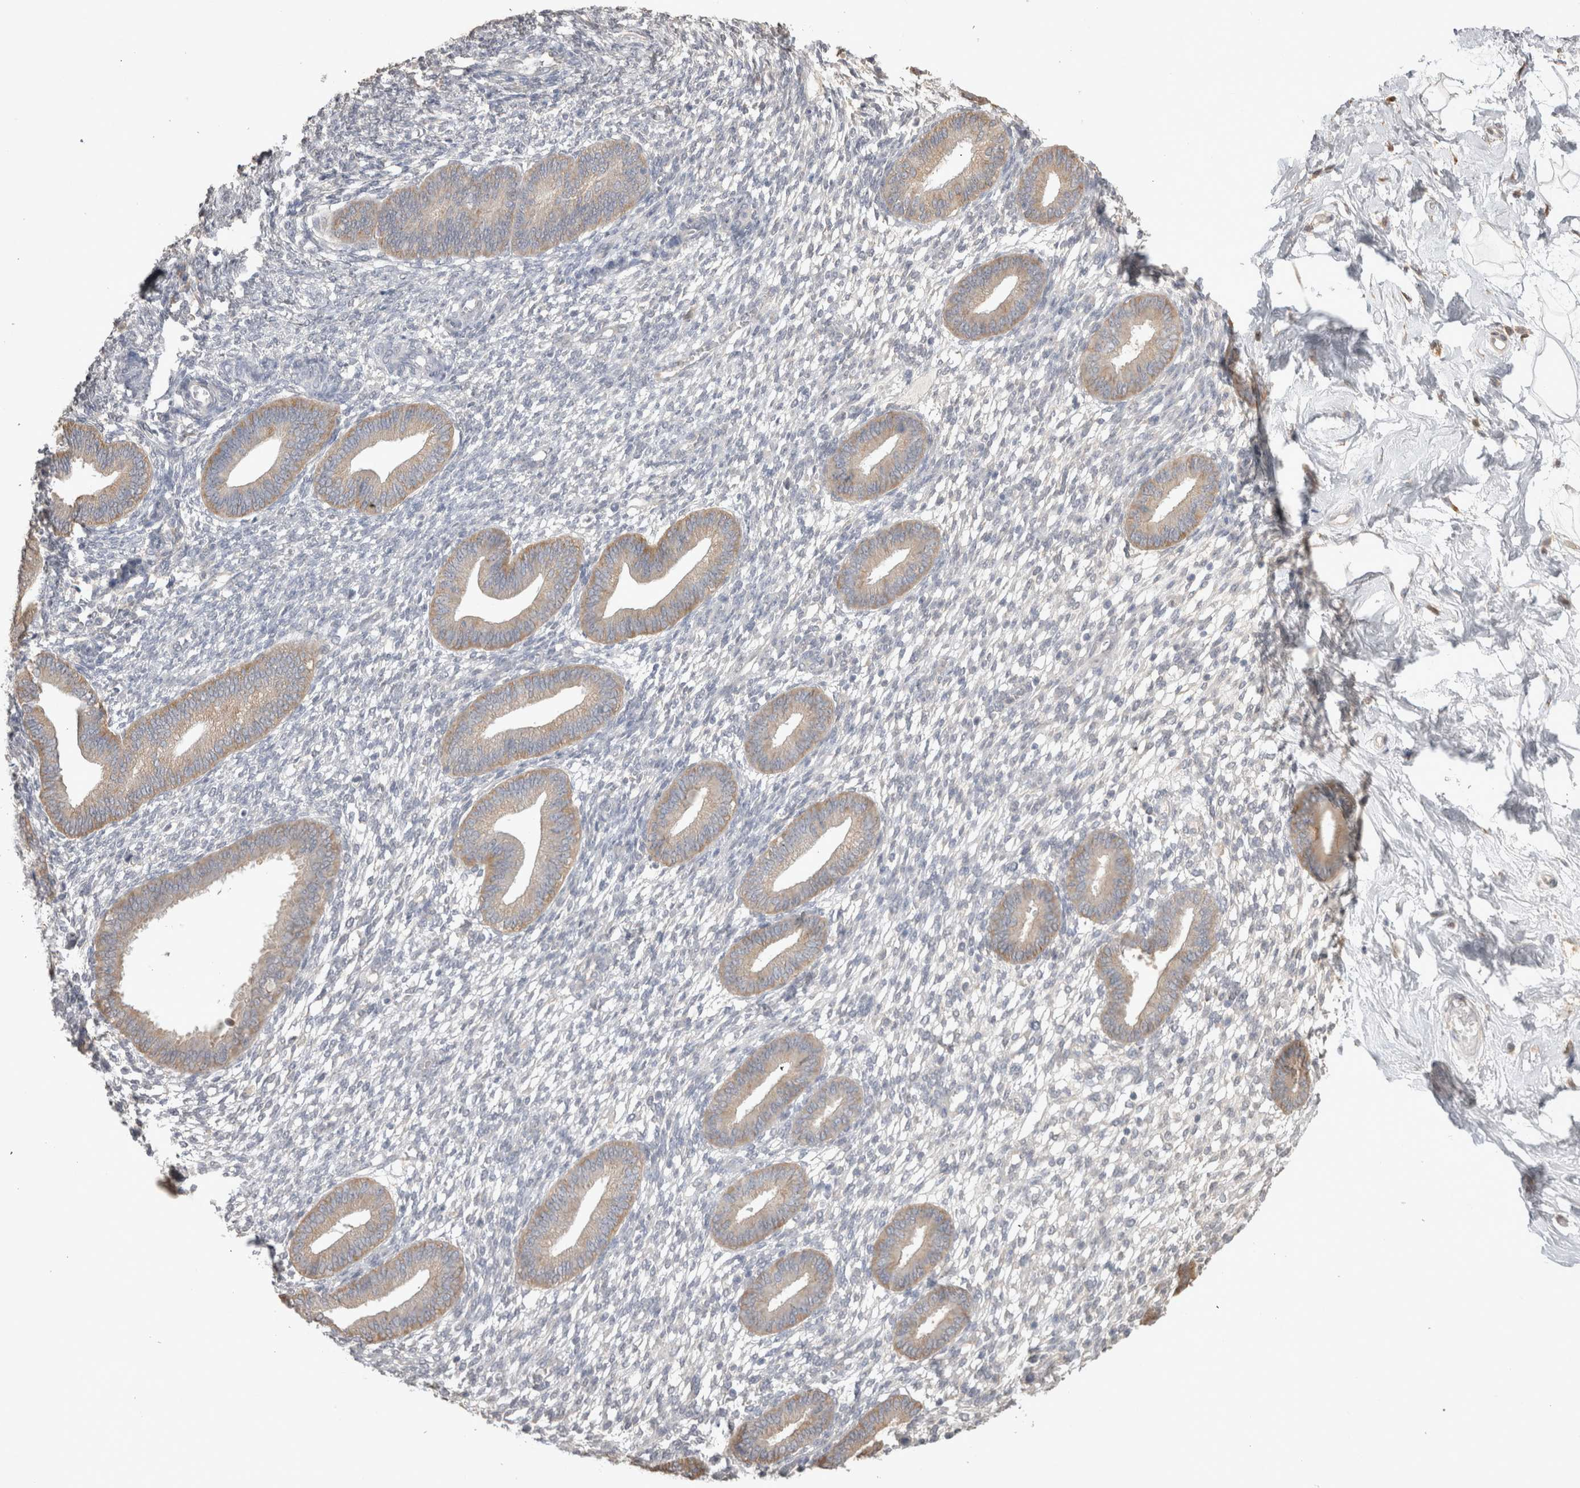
{"staining": {"intensity": "negative", "quantity": "none", "location": "none"}, "tissue": "endometrium", "cell_type": "Cells in endometrial stroma", "image_type": "normal", "snomed": [{"axis": "morphology", "description": "Normal tissue, NOS"}, {"axis": "topography", "description": "Endometrium"}], "caption": "Endometrium stained for a protein using IHC shows no expression cells in endometrial stroma.", "gene": "NAALADL2", "patient": {"sex": "female", "age": 46}}